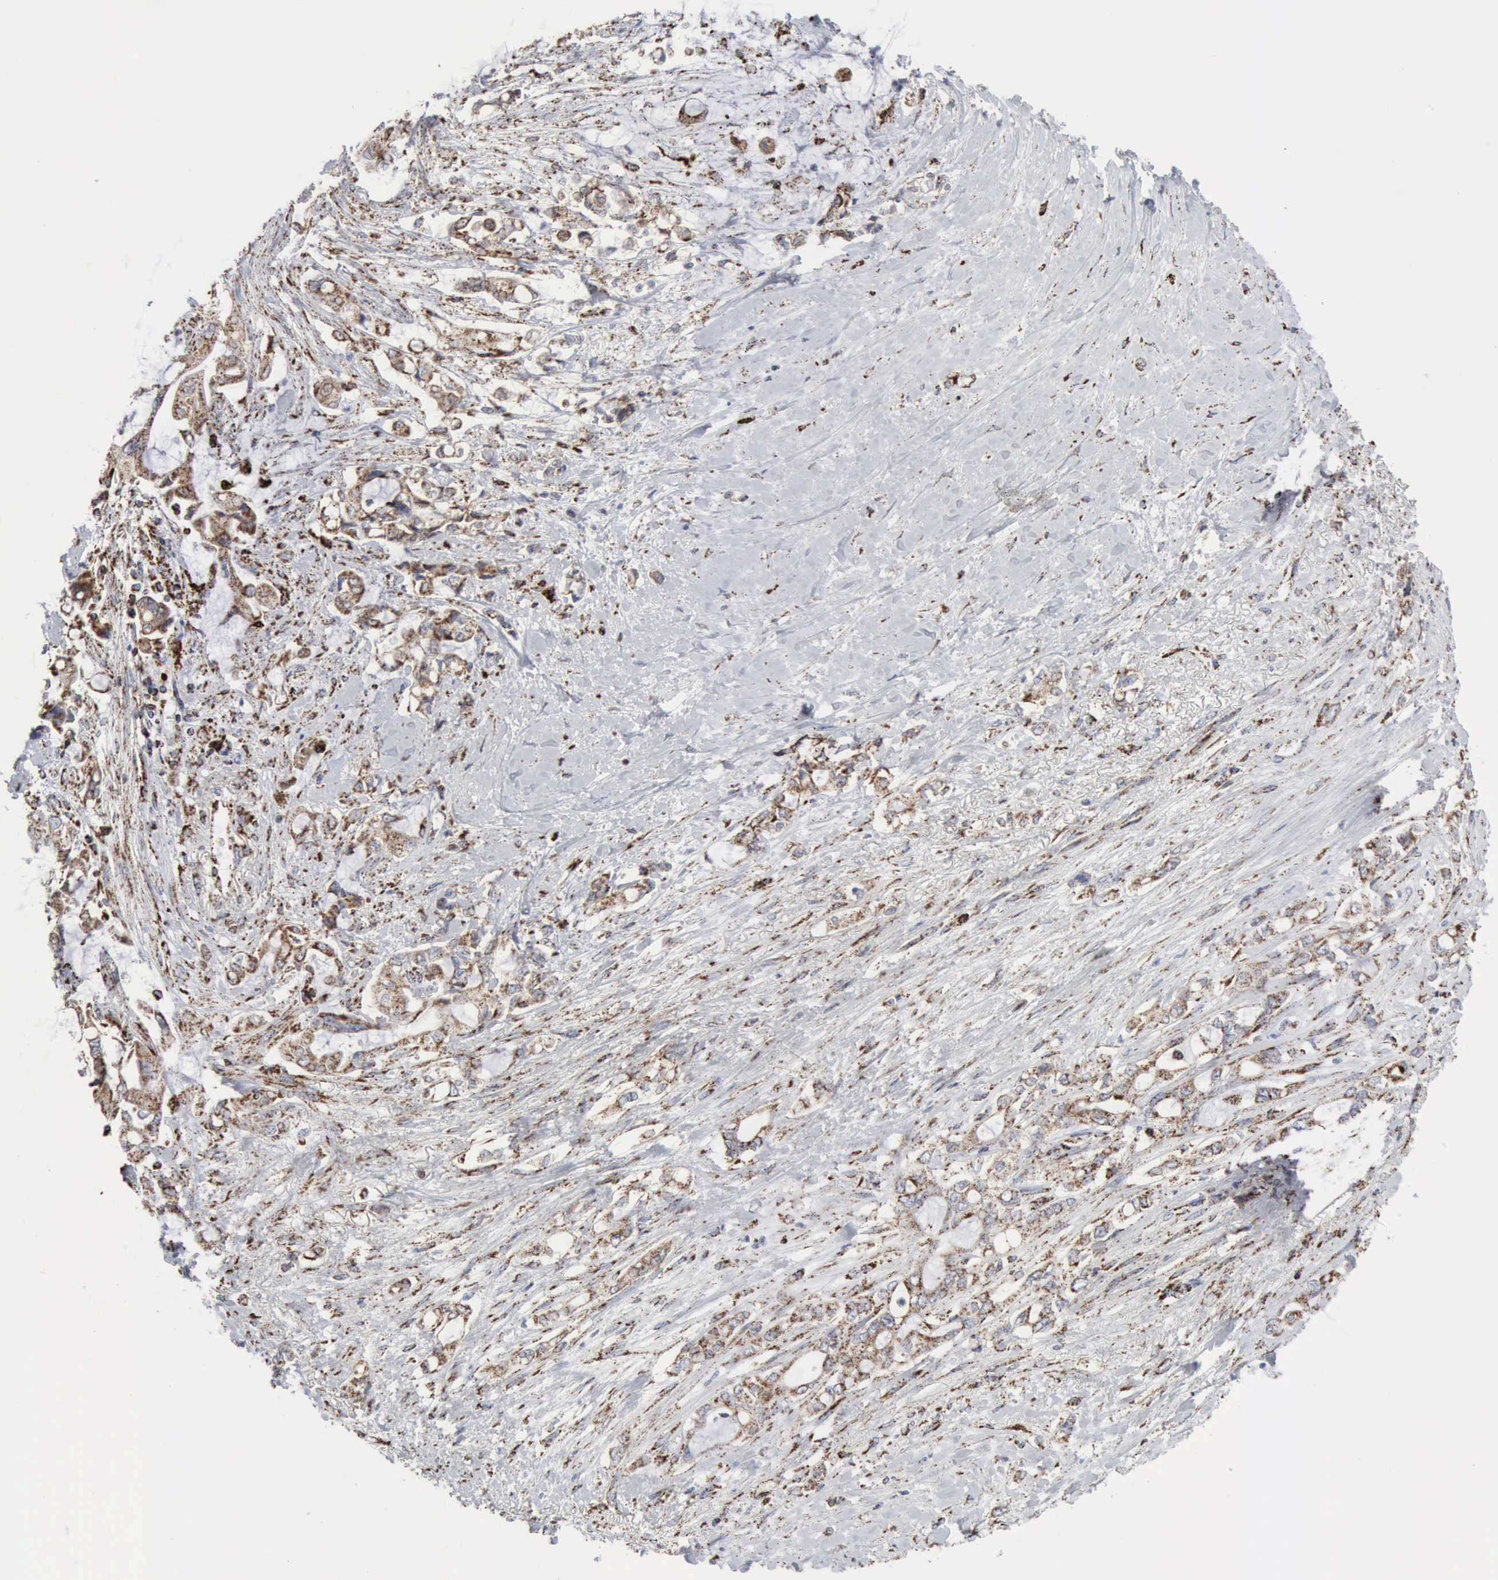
{"staining": {"intensity": "moderate", "quantity": ">75%", "location": "cytoplasmic/membranous"}, "tissue": "pancreatic cancer", "cell_type": "Tumor cells", "image_type": "cancer", "snomed": [{"axis": "morphology", "description": "Adenocarcinoma, NOS"}, {"axis": "topography", "description": "Pancreas"}], "caption": "Pancreatic cancer (adenocarcinoma) stained with immunohistochemistry (IHC) reveals moderate cytoplasmic/membranous expression in approximately >75% of tumor cells.", "gene": "ACO2", "patient": {"sex": "female", "age": 70}}